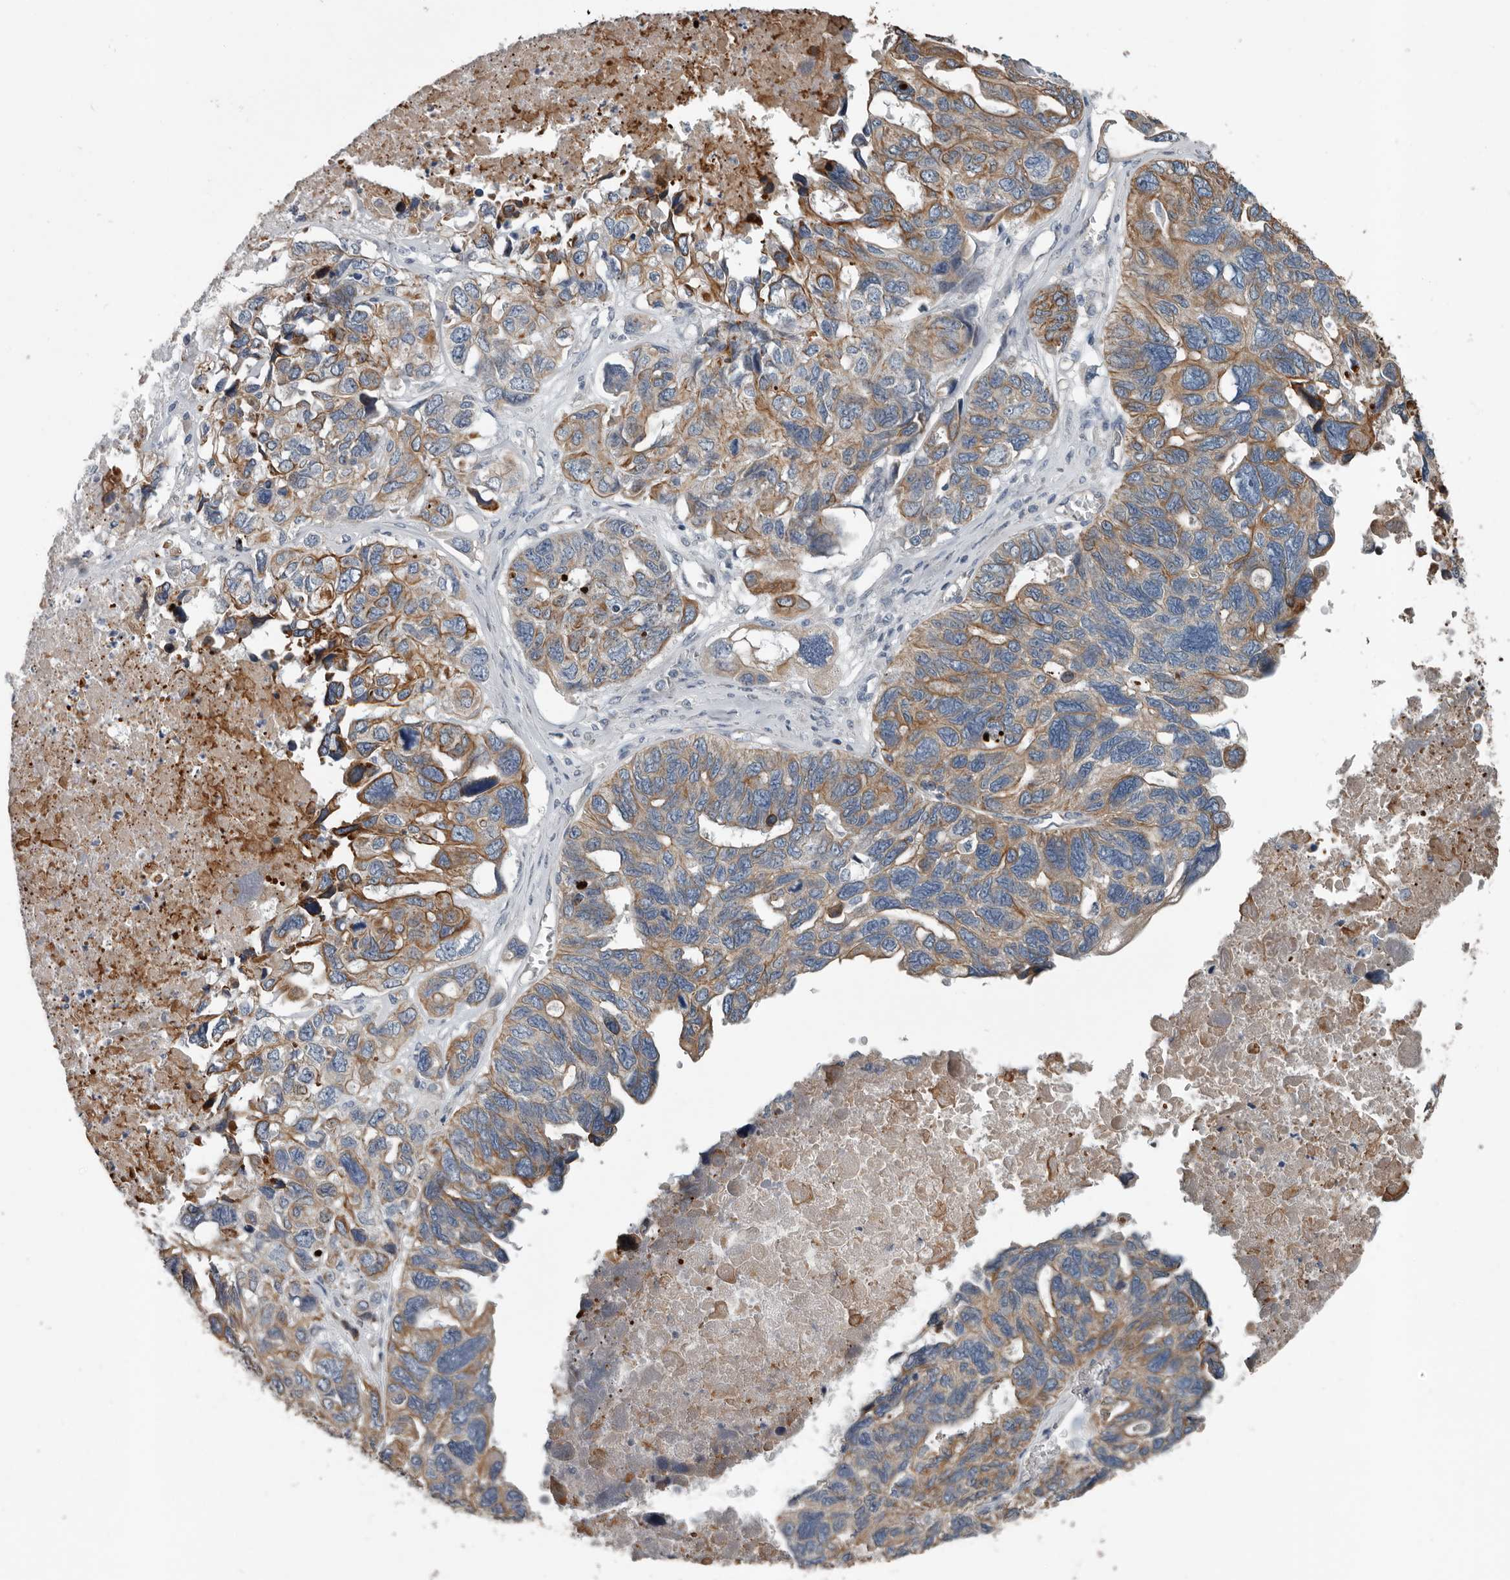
{"staining": {"intensity": "moderate", "quantity": "25%-75%", "location": "cytoplasmic/membranous"}, "tissue": "ovarian cancer", "cell_type": "Tumor cells", "image_type": "cancer", "snomed": [{"axis": "morphology", "description": "Cystadenocarcinoma, serous, NOS"}, {"axis": "topography", "description": "Ovary"}], "caption": "This is a micrograph of immunohistochemistry staining of serous cystadenocarcinoma (ovarian), which shows moderate staining in the cytoplasmic/membranous of tumor cells.", "gene": "DPY19L4", "patient": {"sex": "female", "age": 79}}